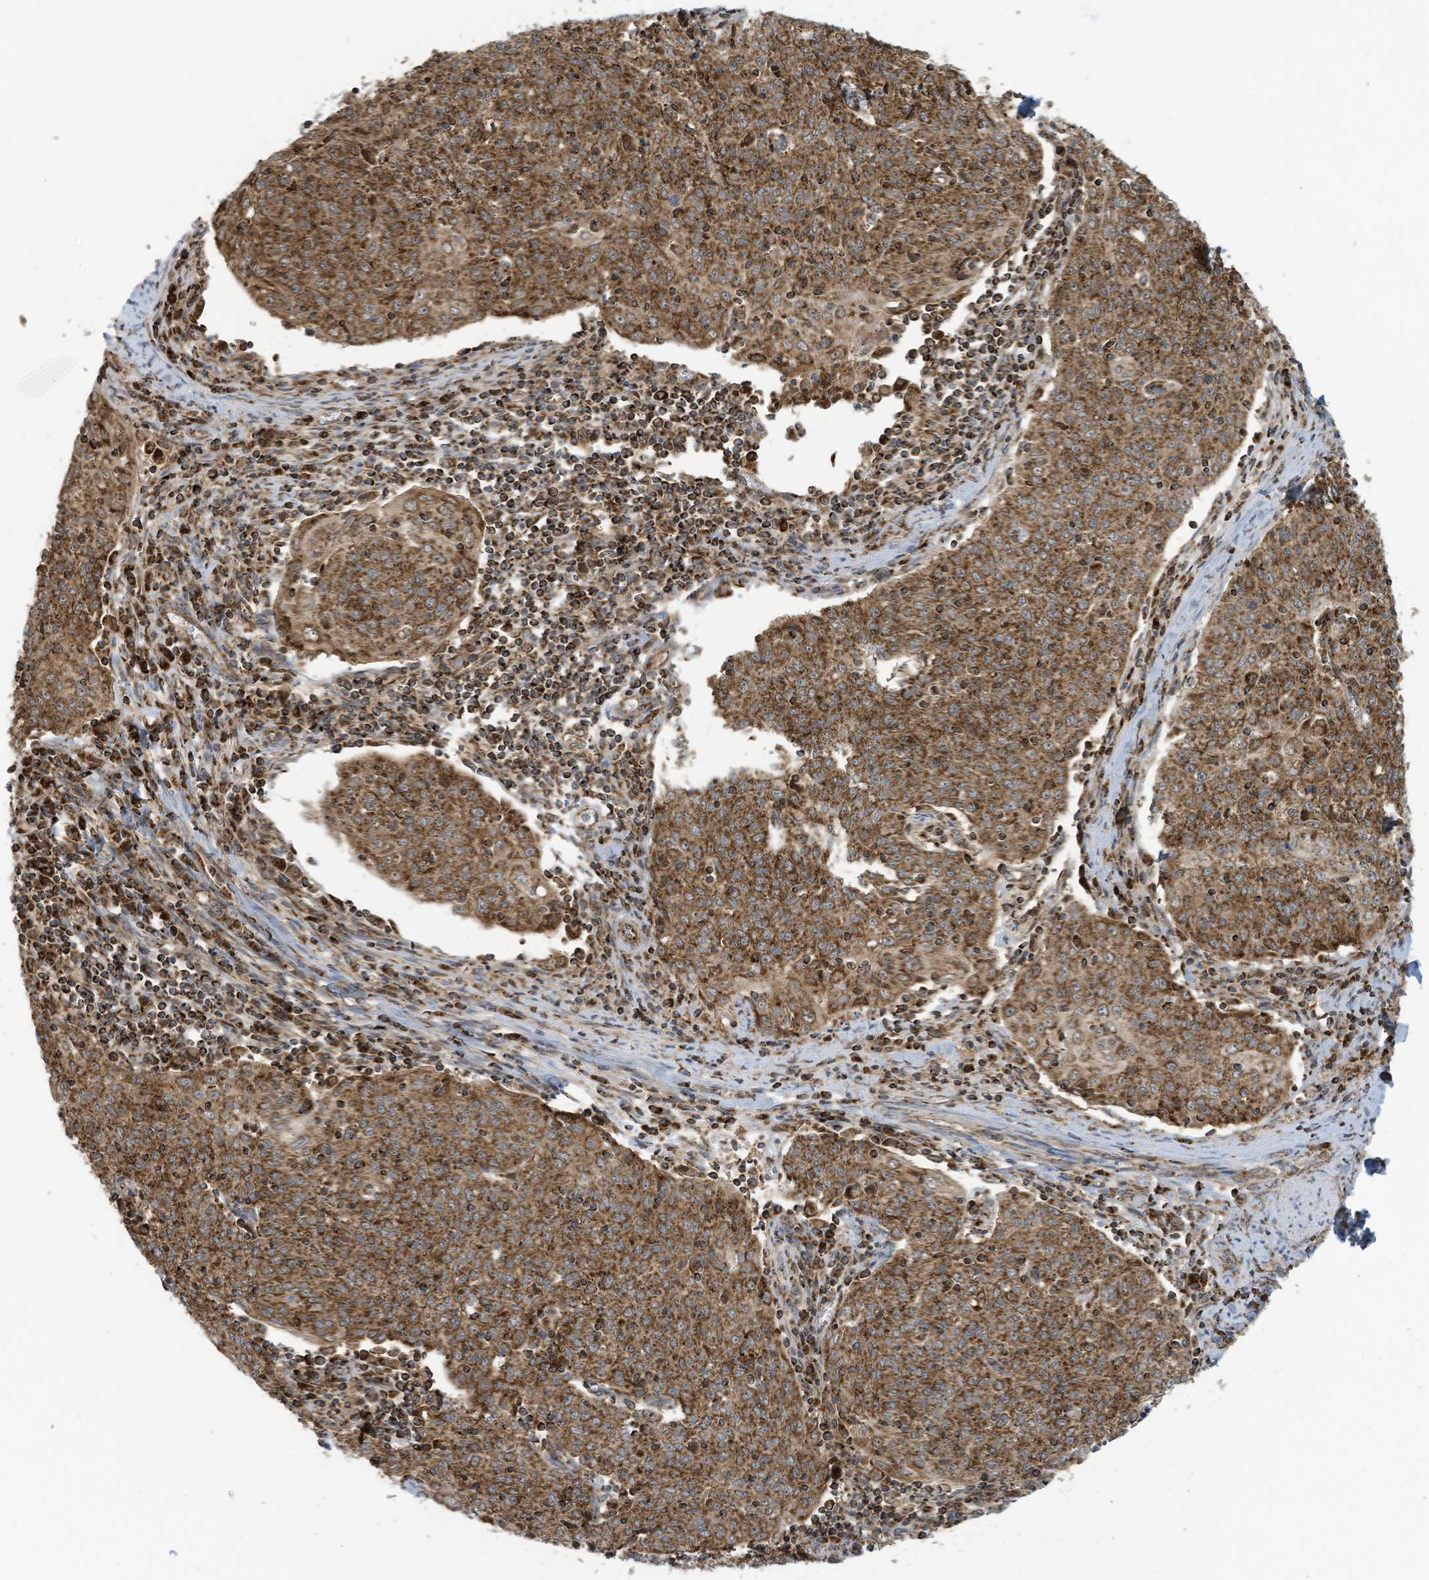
{"staining": {"intensity": "strong", "quantity": ">75%", "location": "cytoplasmic/membranous"}, "tissue": "cervical cancer", "cell_type": "Tumor cells", "image_type": "cancer", "snomed": [{"axis": "morphology", "description": "Squamous cell carcinoma, NOS"}, {"axis": "topography", "description": "Cervix"}], "caption": "A brown stain highlights strong cytoplasmic/membranous expression of a protein in human squamous cell carcinoma (cervical) tumor cells. (DAB = brown stain, brightfield microscopy at high magnification).", "gene": "COX10", "patient": {"sex": "female", "age": 48}}